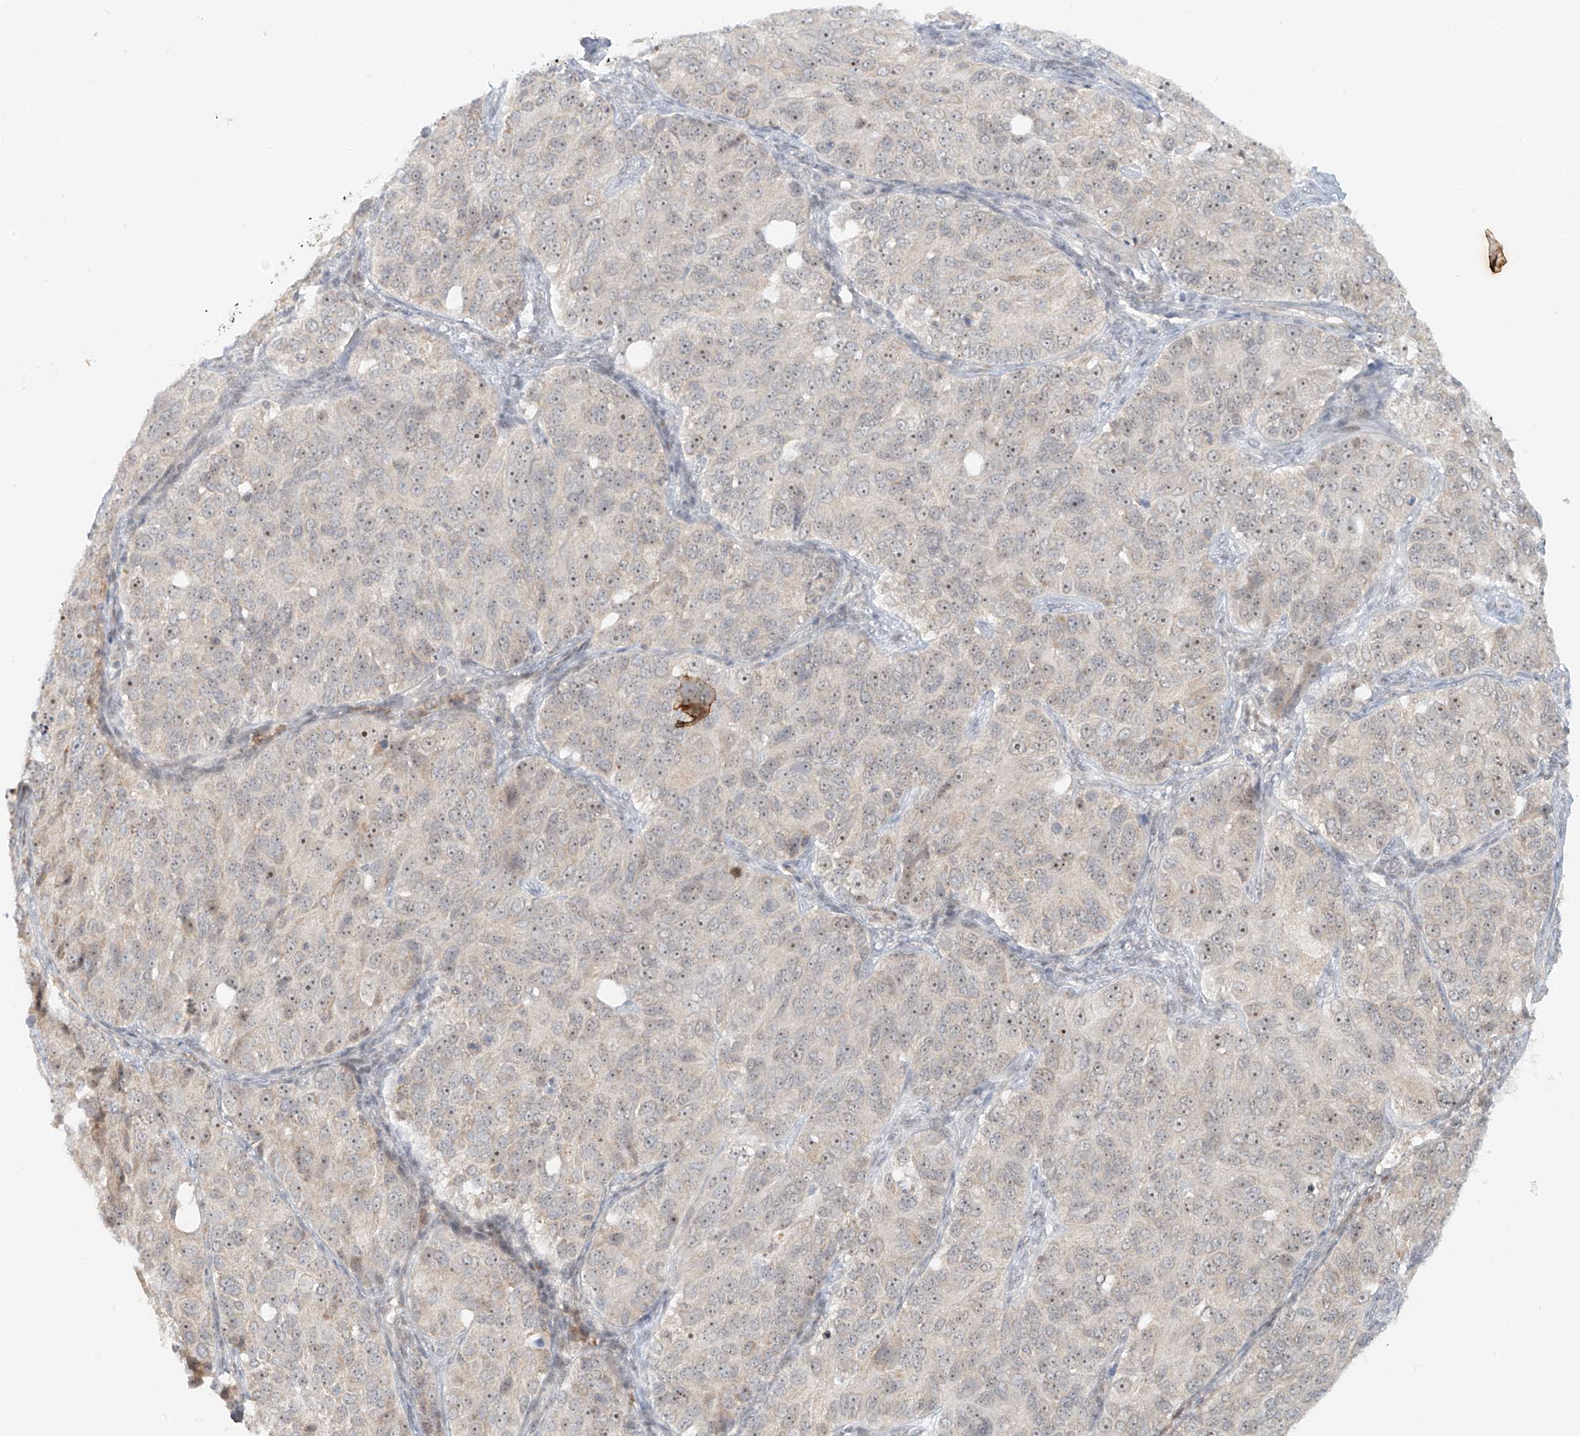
{"staining": {"intensity": "negative", "quantity": "none", "location": "none"}, "tissue": "ovarian cancer", "cell_type": "Tumor cells", "image_type": "cancer", "snomed": [{"axis": "morphology", "description": "Carcinoma, endometroid"}, {"axis": "topography", "description": "Ovary"}], "caption": "Immunohistochemistry (IHC) image of ovarian cancer stained for a protein (brown), which exhibits no staining in tumor cells. (DAB immunohistochemistry (IHC), high magnification).", "gene": "MIPEP", "patient": {"sex": "female", "age": 51}}